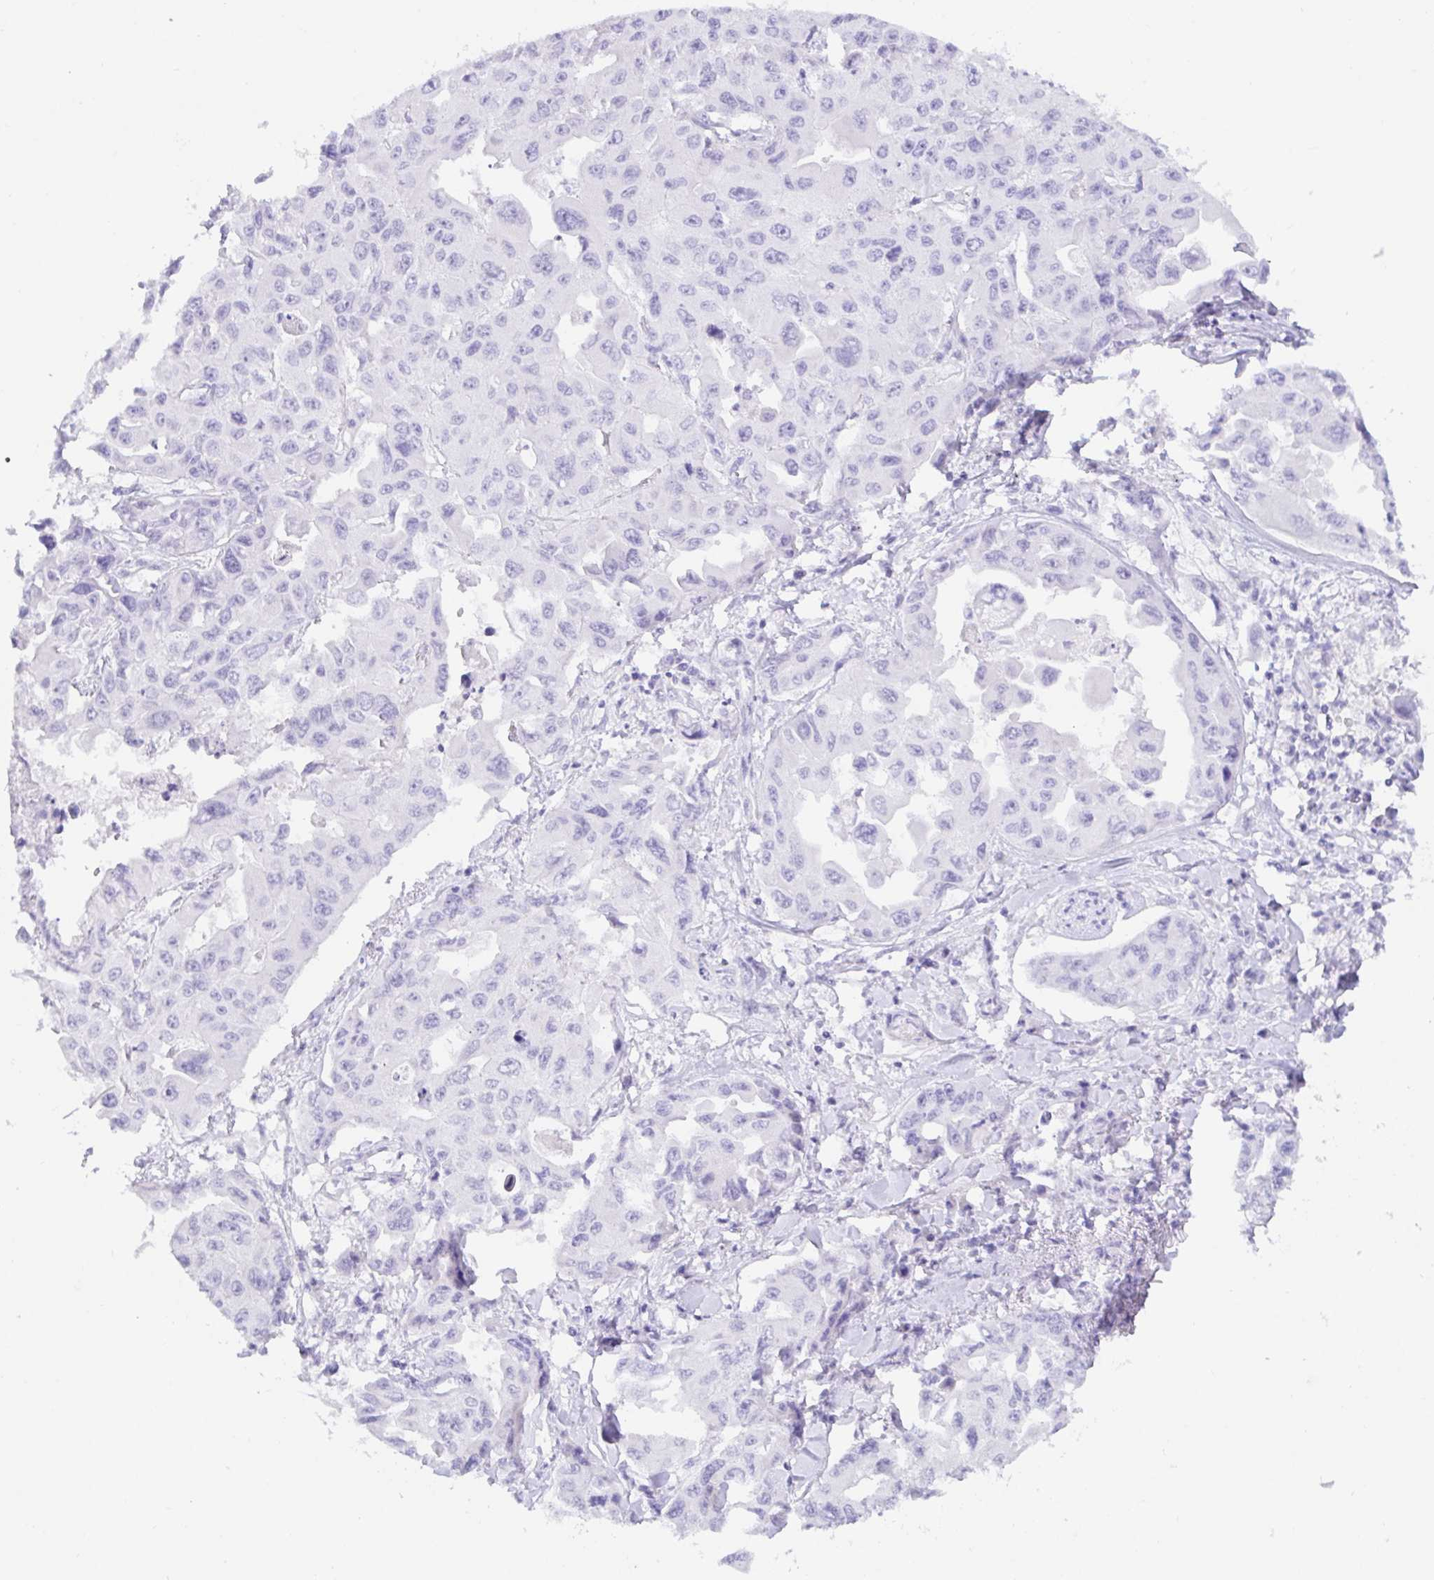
{"staining": {"intensity": "negative", "quantity": "none", "location": "none"}, "tissue": "lung cancer", "cell_type": "Tumor cells", "image_type": "cancer", "snomed": [{"axis": "morphology", "description": "Adenocarcinoma, NOS"}, {"axis": "topography", "description": "Lung"}], "caption": "This is an immunohistochemistry photomicrograph of human adenocarcinoma (lung). There is no expression in tumor cells.", "gene": "PAX8", "patient": {"sex": "male", "age": 64}}